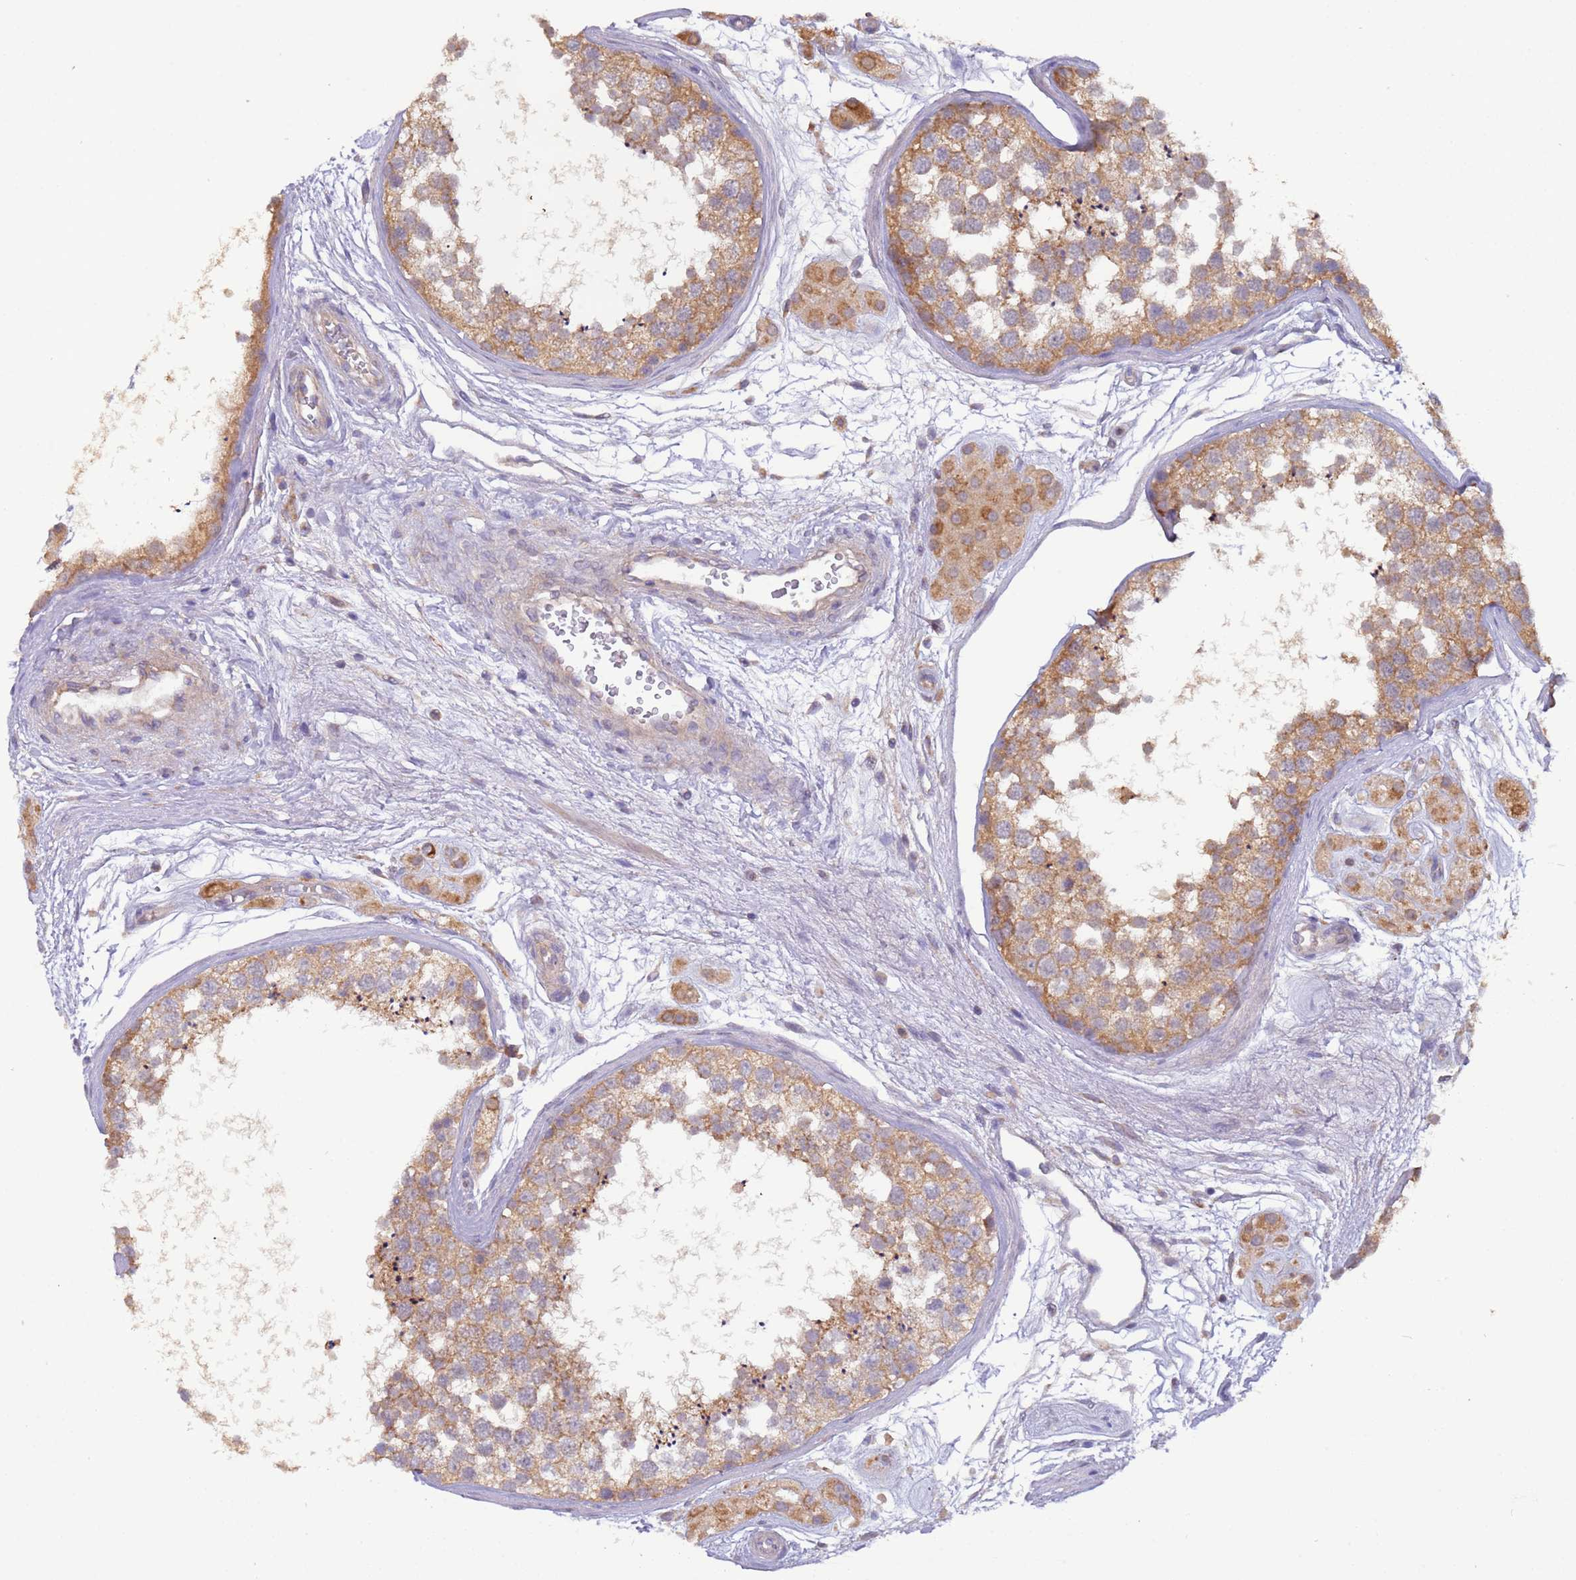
{"staining": {"intensity": "moderate", "quantity": ">75%", "location": "cytoplasmic/membranous"}, "tissue": "testis", "cell_type": "Cells in seminiferous ducts", "image_type": "normal", "snomed": [{"axis": "morphology", "description": "Normal tissue, NOS"}, {"axis": "topography", "description": "Testis"}], "caption": "A brown stain shows moderate cytoplasmic/membranous positivity of a protein in cells in seminiferous ducts of benign human testis. Immunohistochemistry (ihc) stains the protein in brown and the nuclei are stained blue.", "gene": "UQCRQ", "patient": {"sex": "male", "age": 56}}